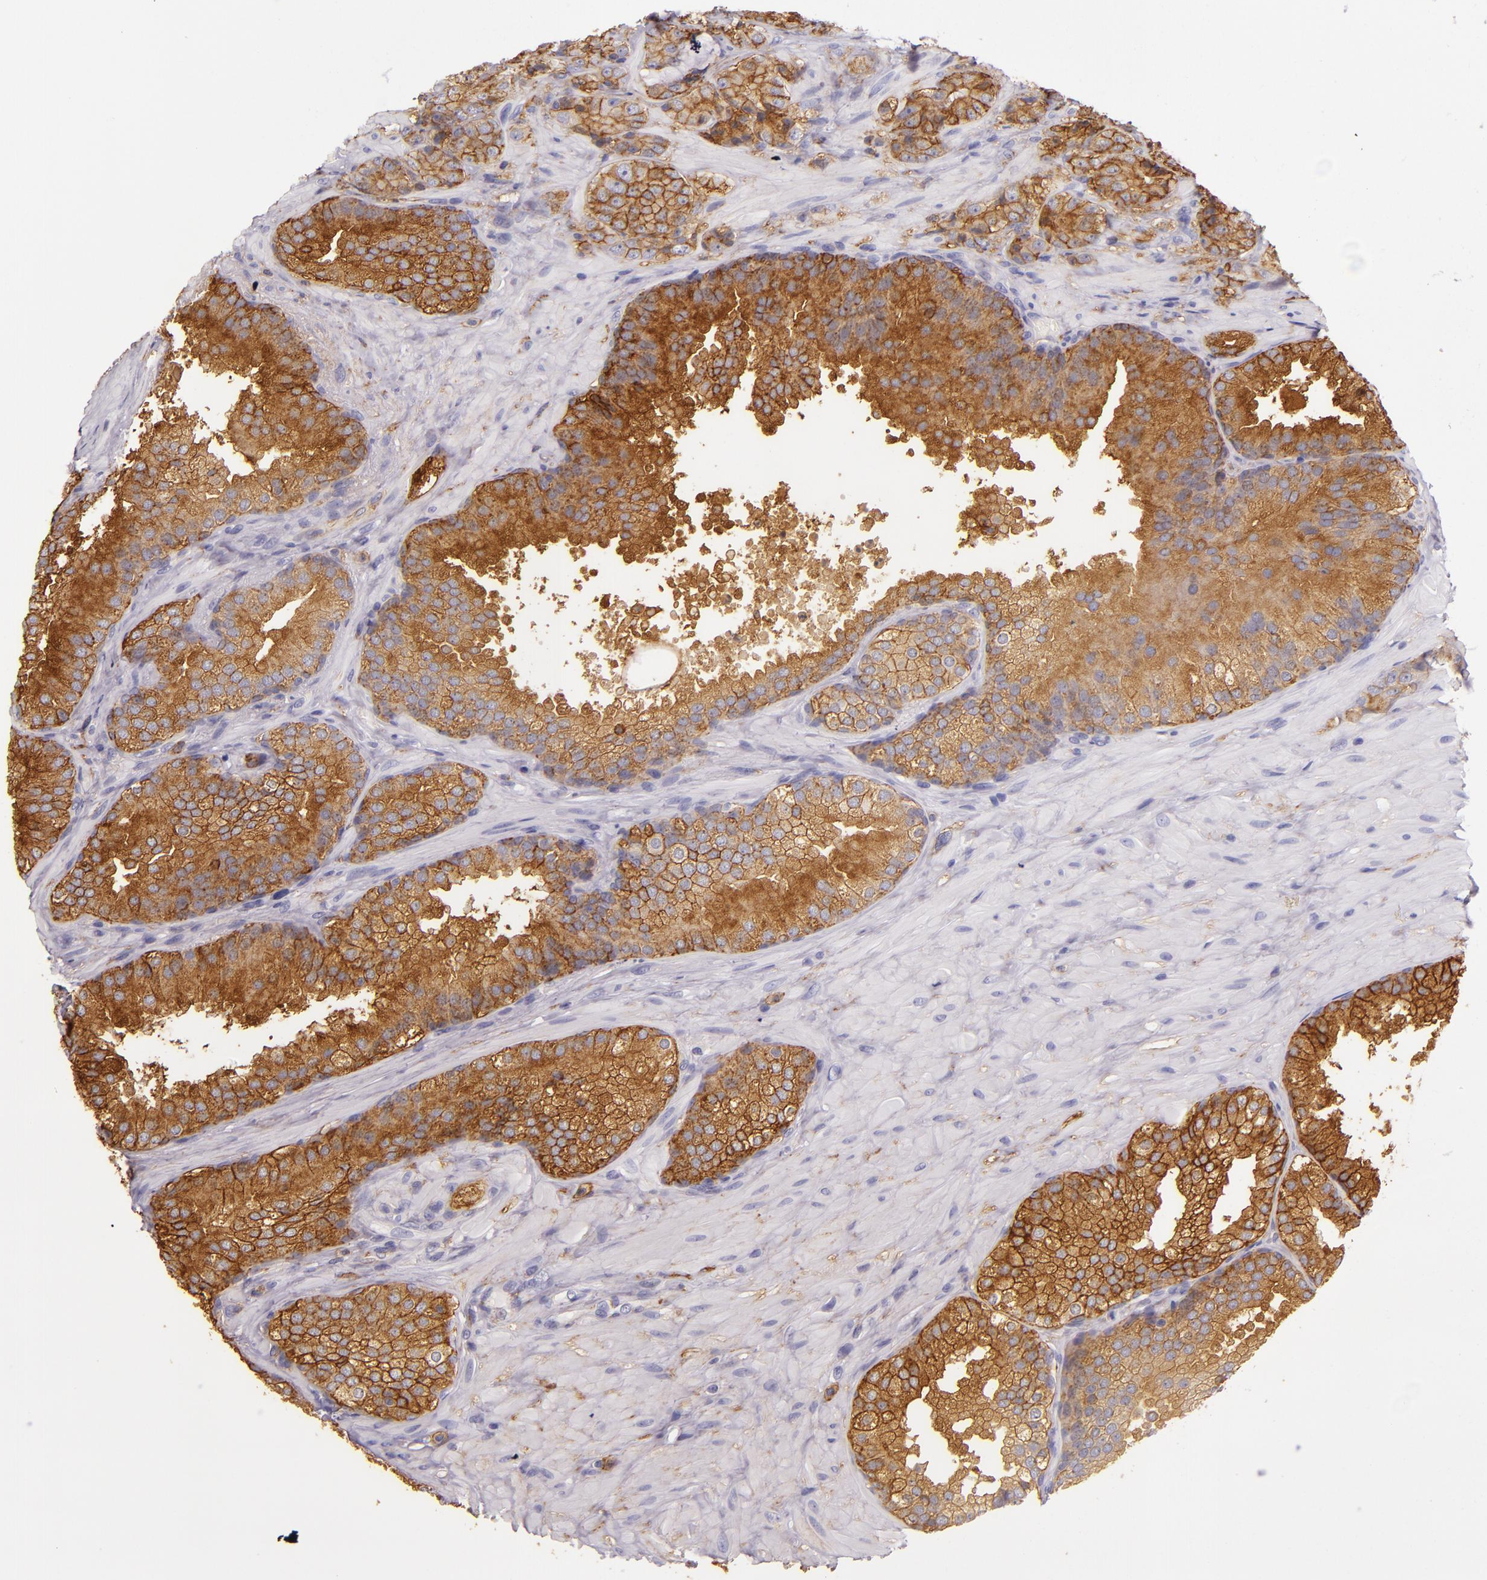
{"staining": {"intensity": "strong", "quantity": ">75%", "location": "cytoplasmic/membranous"}, "tissue": "prostate cancer", "cell_type": "Tumor cells", "image_type": "cancer", "snomed": [{"axis": "morphology", "description": "Adenocarcinoma, High grade"}, {"axis": "topography", "description": "Prostate"}], "caption": "Adenocarcinoma (high-grade) (prostate) stained for a protein demonstrates strong cytoplasmic/membranous positivity in tumor cells.", "gene": "CD9", "patient": {"sex": "male", "age": 70}}